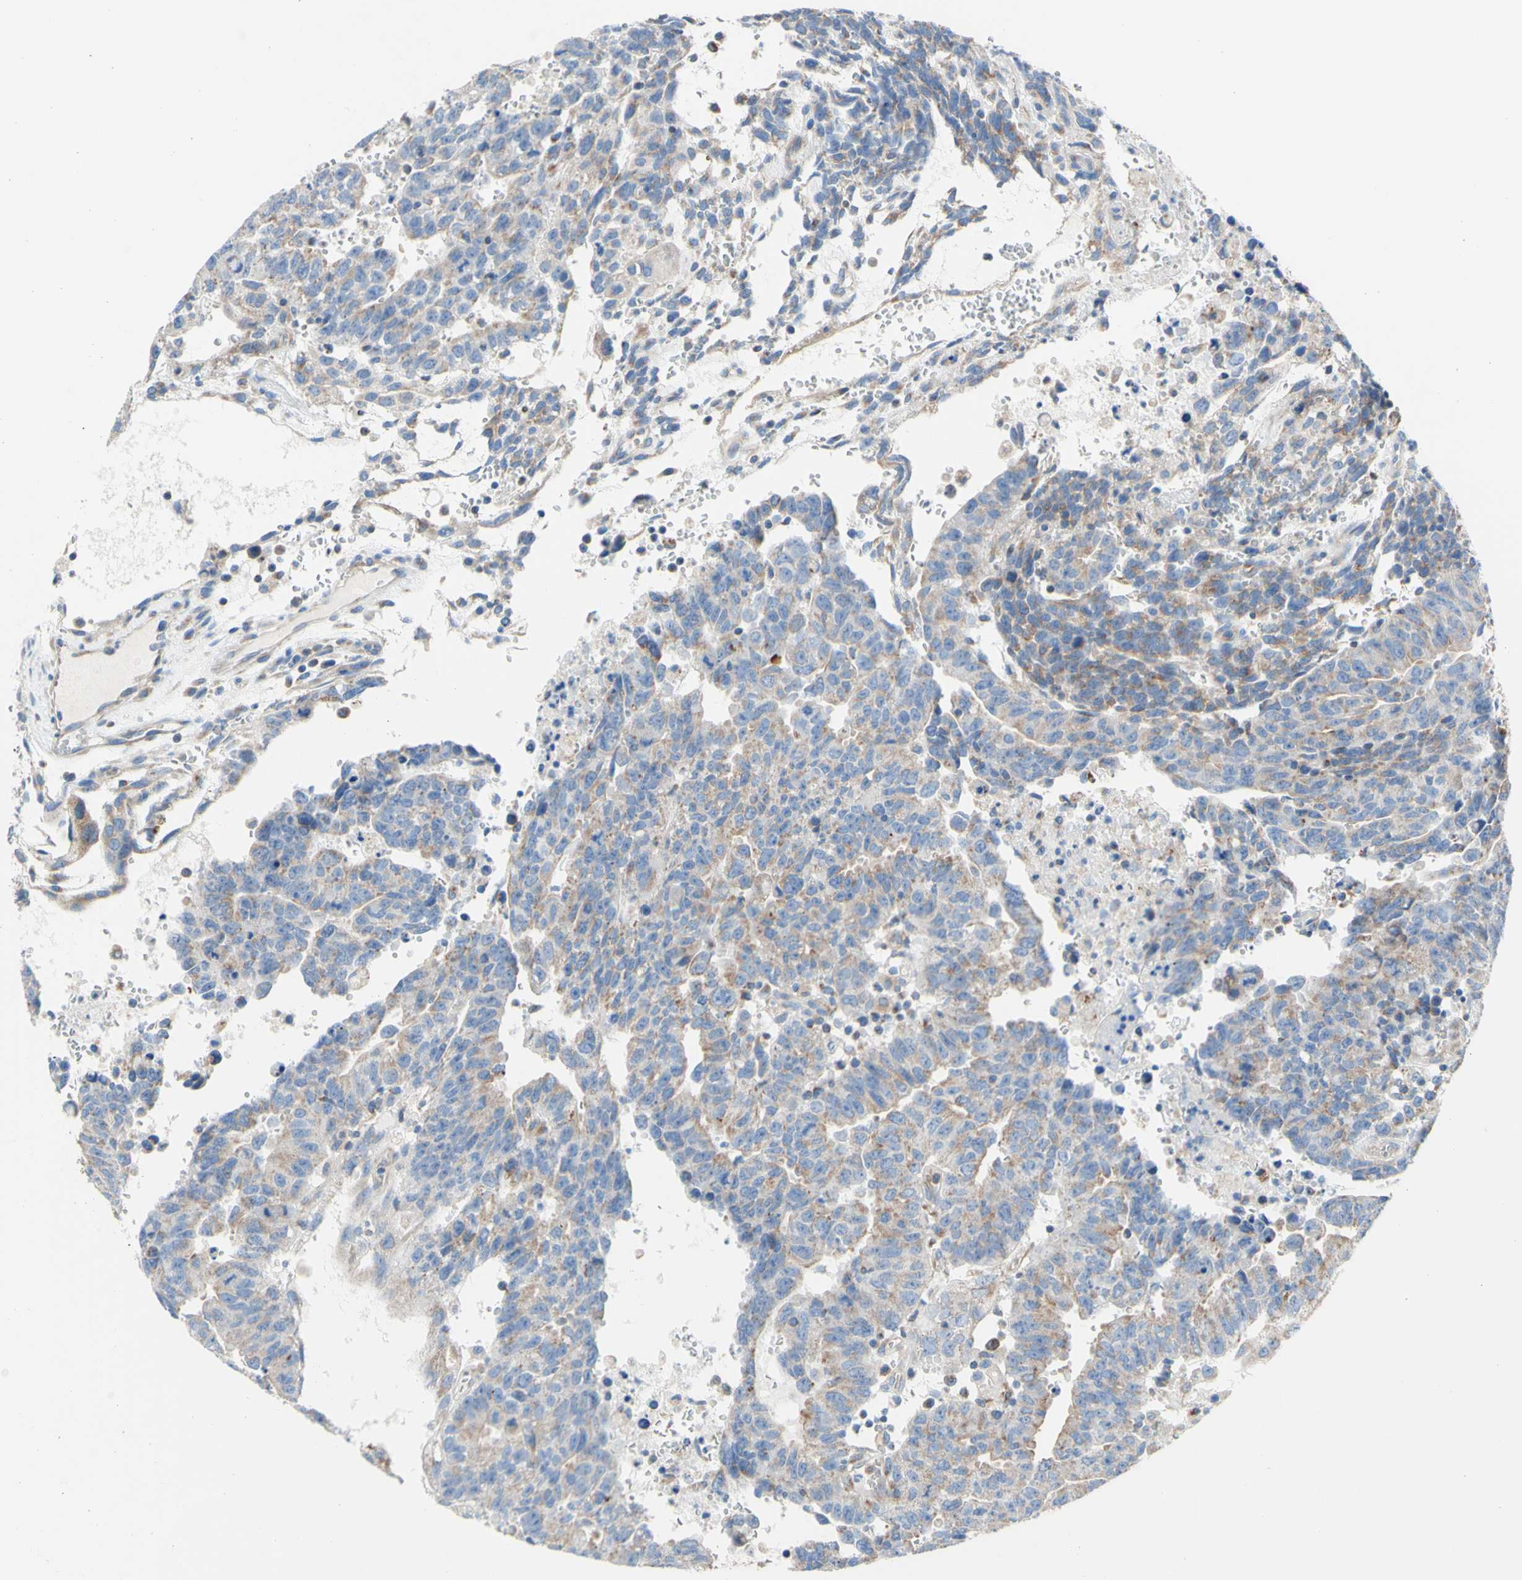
{"staining": {"intensity": "weak", "quantity": ">75%", "location": "cytoplasmic/membranous"}, "tissue": "testis cancer", "cell_type": "Tumor cells", "image_type": "cancer", "snomed": [{"axis": "morphology", "description": "Seminoma, NOS"}, {"axis": "morphology", "description": "Carcinoma, Embryonal, NOS"}, {"axis": "topography", "description": "Testis"}], "caption": "There is low levels of weak cytoplasmic/membranous positivity in tumor cells of testis embryonal carcinoma, as demonstrated by immunohistochemical staining (brown color).", "gene": "RETREG2", "patient": {"sex": "male", "age": 52}}